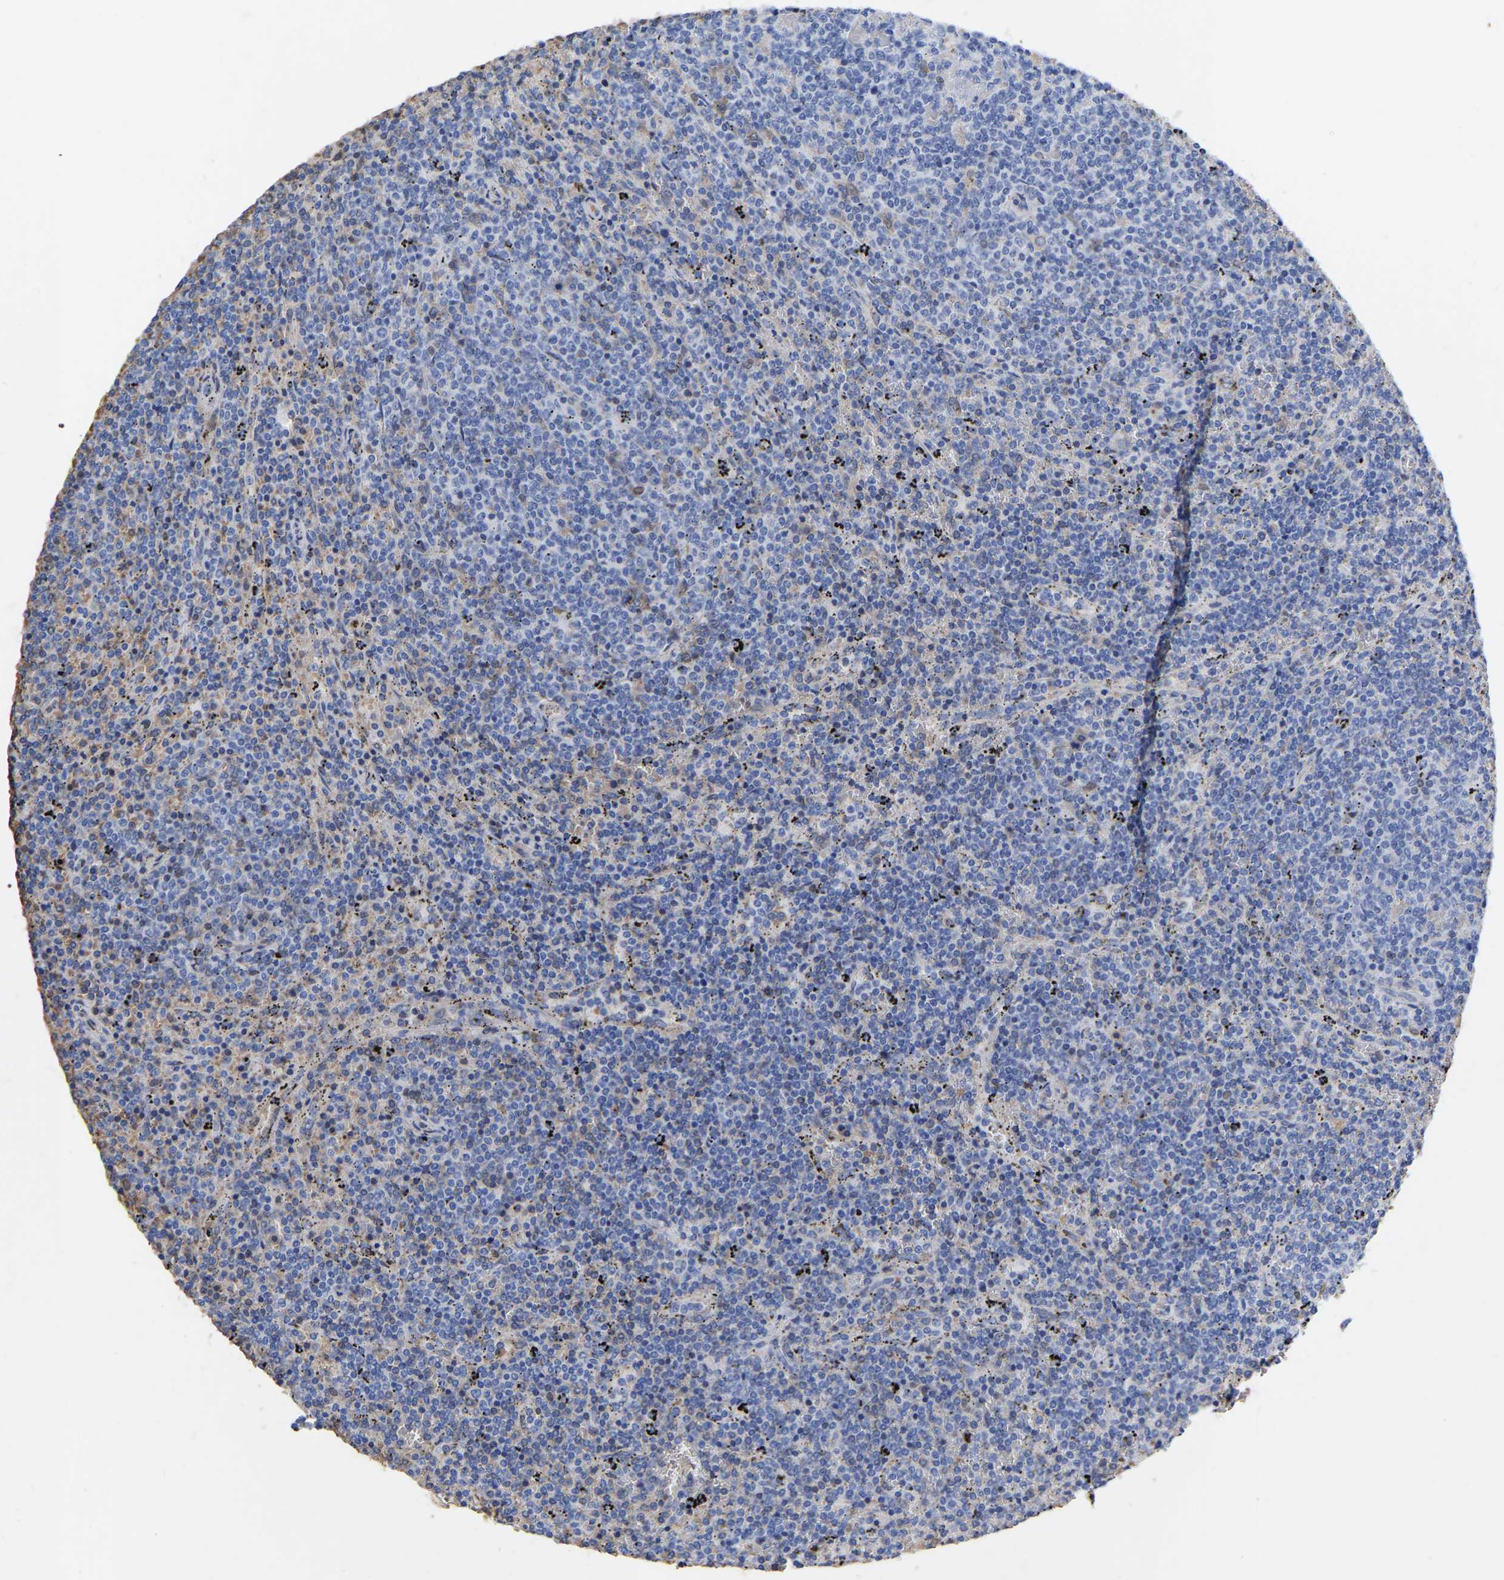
{"staining": {"intensity": "negative", "quantity": "none", "location": "none"}, "tissue": "lymphoma", "cell_type": "Tumor cells", "image_type": "cancer", "snomed": [{"axis": "morphology", "description": "Malignant lymphoma, non-Hodgkin's type, Low grade"}, {"axis": "topography", "description": "Spleen"}], "caption": "Tumor cells are negative for protein expression in human malignant lymphoma, non-Hodgkin's type (low-grade).", "gene": "GDF3", "patient": {"sex": "female", "age": 50}}